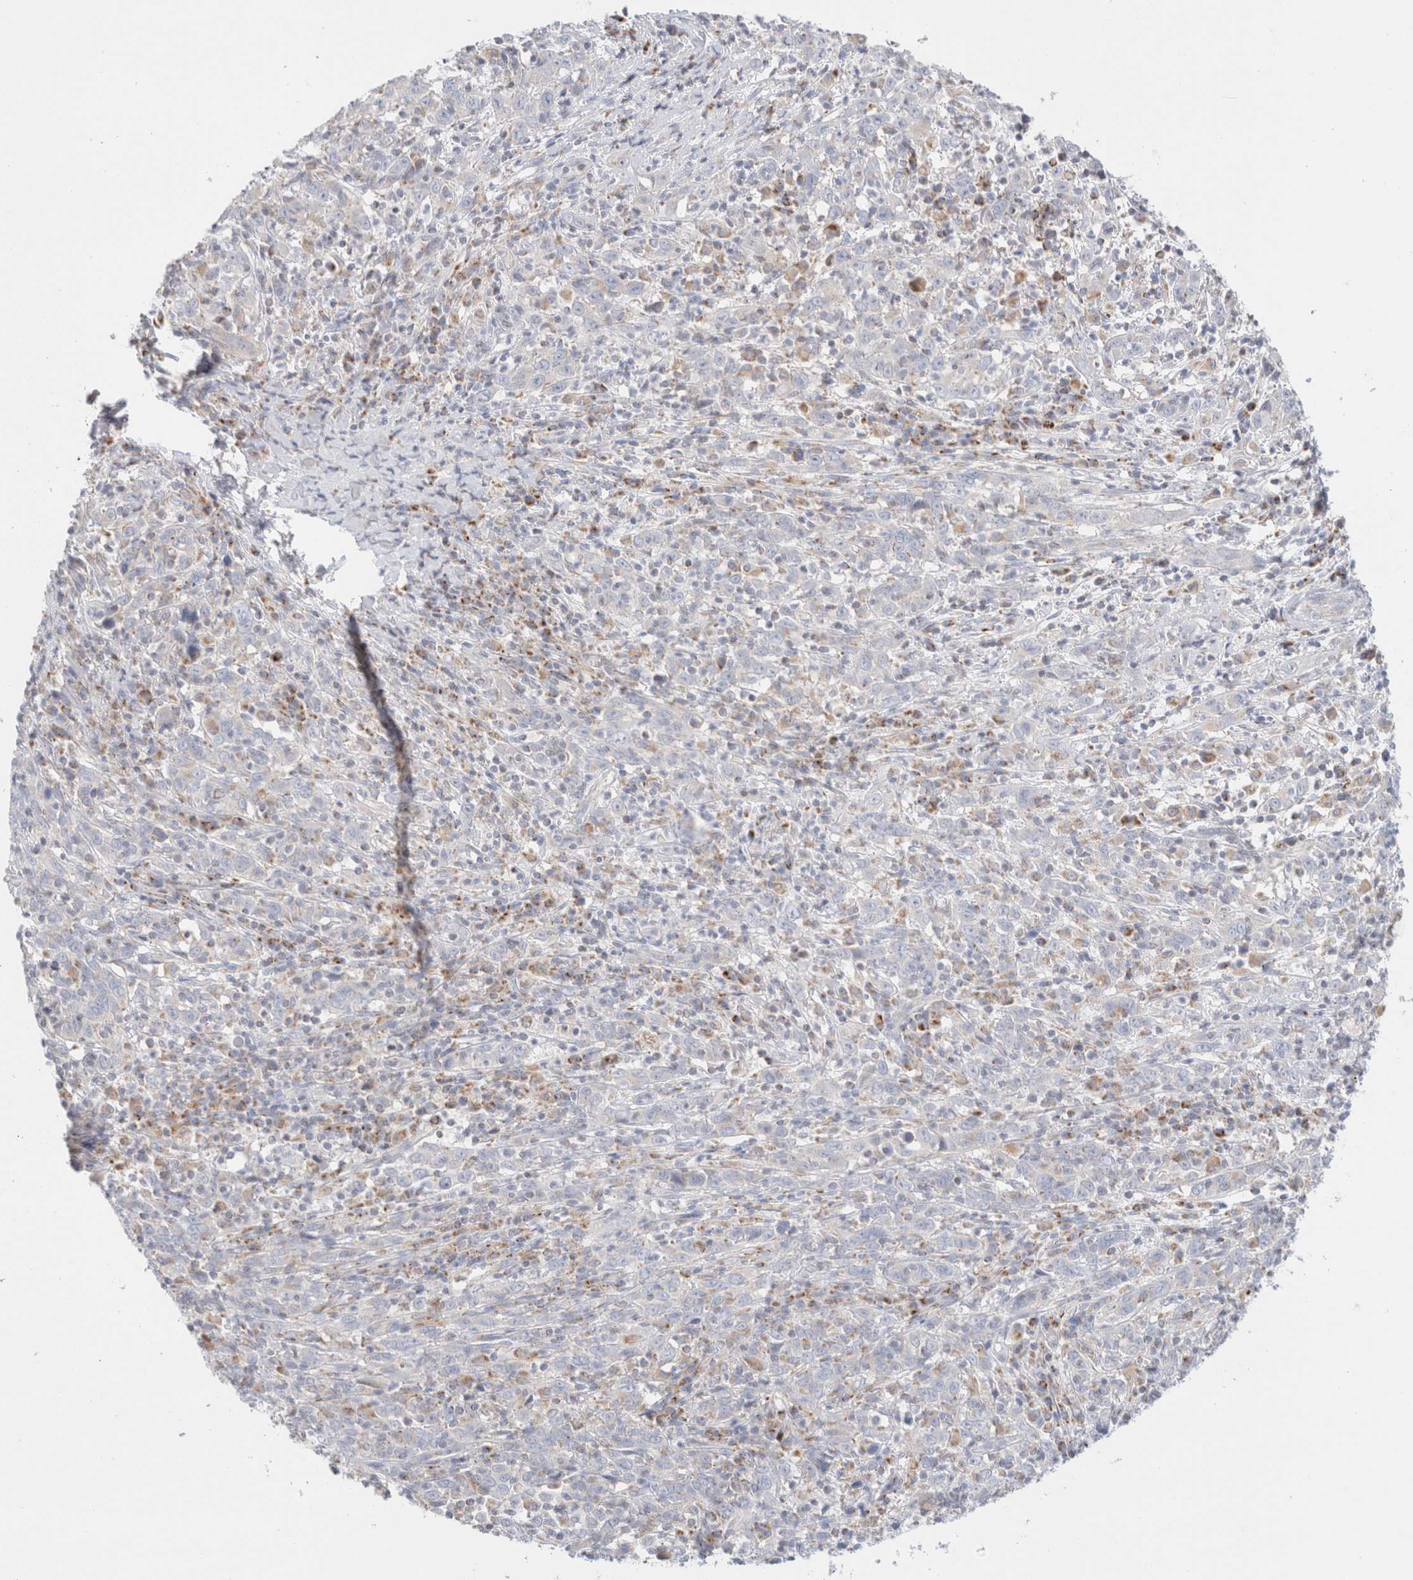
{"staining": {"intensity": "negative", "quantity": "none", "location": "none"}, "tissue": "cervical cancer", "cell_type": "Tumor cells", "image_type": "cancer", "snomed": [{"axis": "morphology", "description": "Squamous cell carcinoma, NOS"}, {"axis": "topography", "description": "Cervix"}], "caption": "Immunohistochemistry (IHC) micrograph of neoplastic tissue: cervical cancer (squamous cell carcinoma) stained with DAB reveals no significant protein staining in tumor cells.", "gene": "ATP6V1C1", "patient": {"sex": "female", "age": 46}}